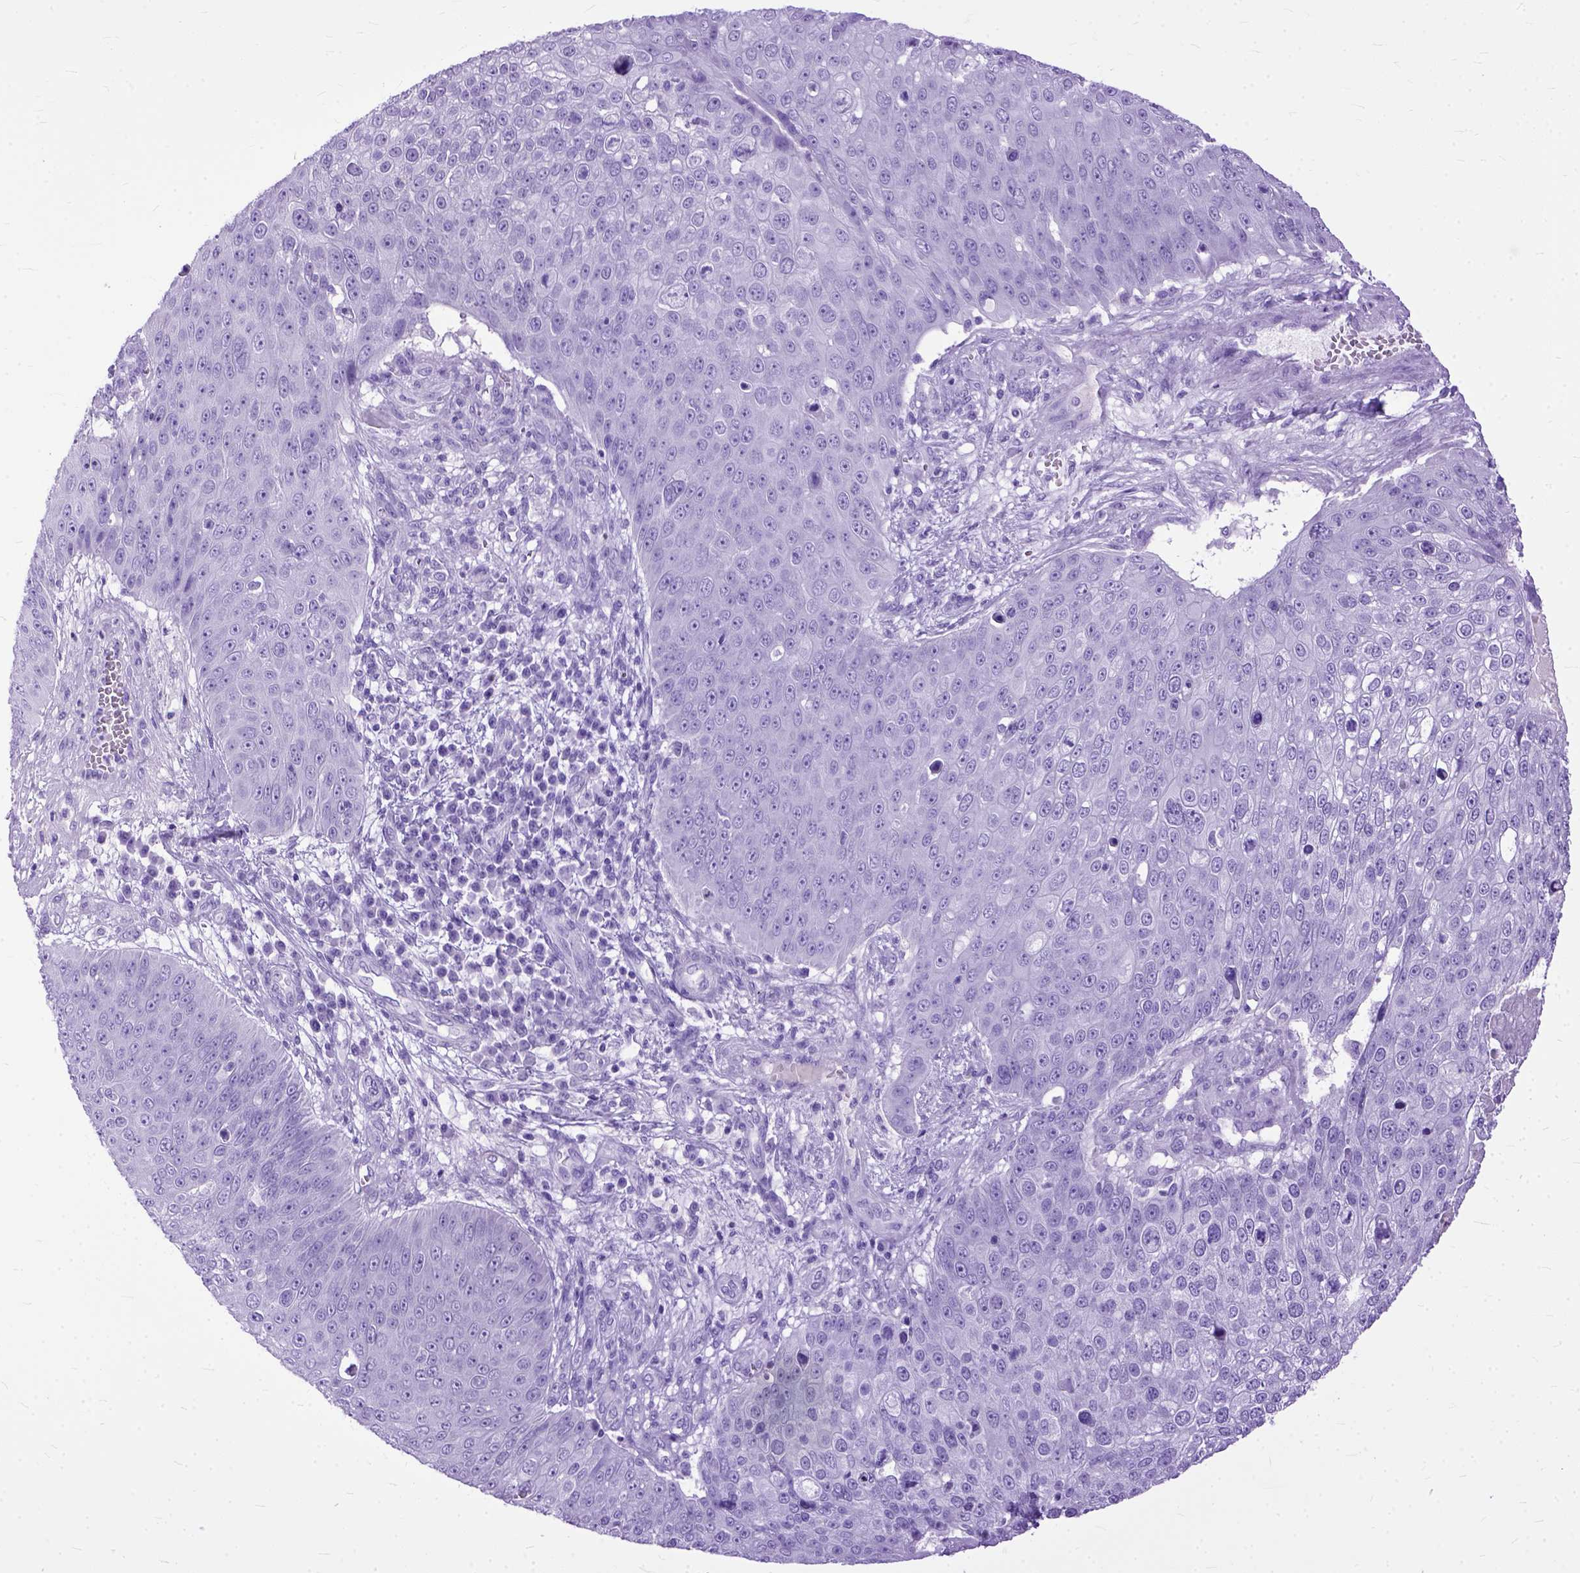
{"staining": {"intensity": "negative", "quantity": "none", "location": "none"}, "tissue": "skin cancer", "cell_type": "Tumor cells", "image_type": "cancer", "snomed": [{"axis": "morphology", "description": "Squamous cell carcinoma, NOS"}, {"axis": "topography", "description": "Skin"}], "caption": "This is an immunohistochemistry photomicrograph of human skin cancer. There is no positivity in tumor cells.", "gene": "GNGT1", "patient": {"sex": "male", "age": 71}}